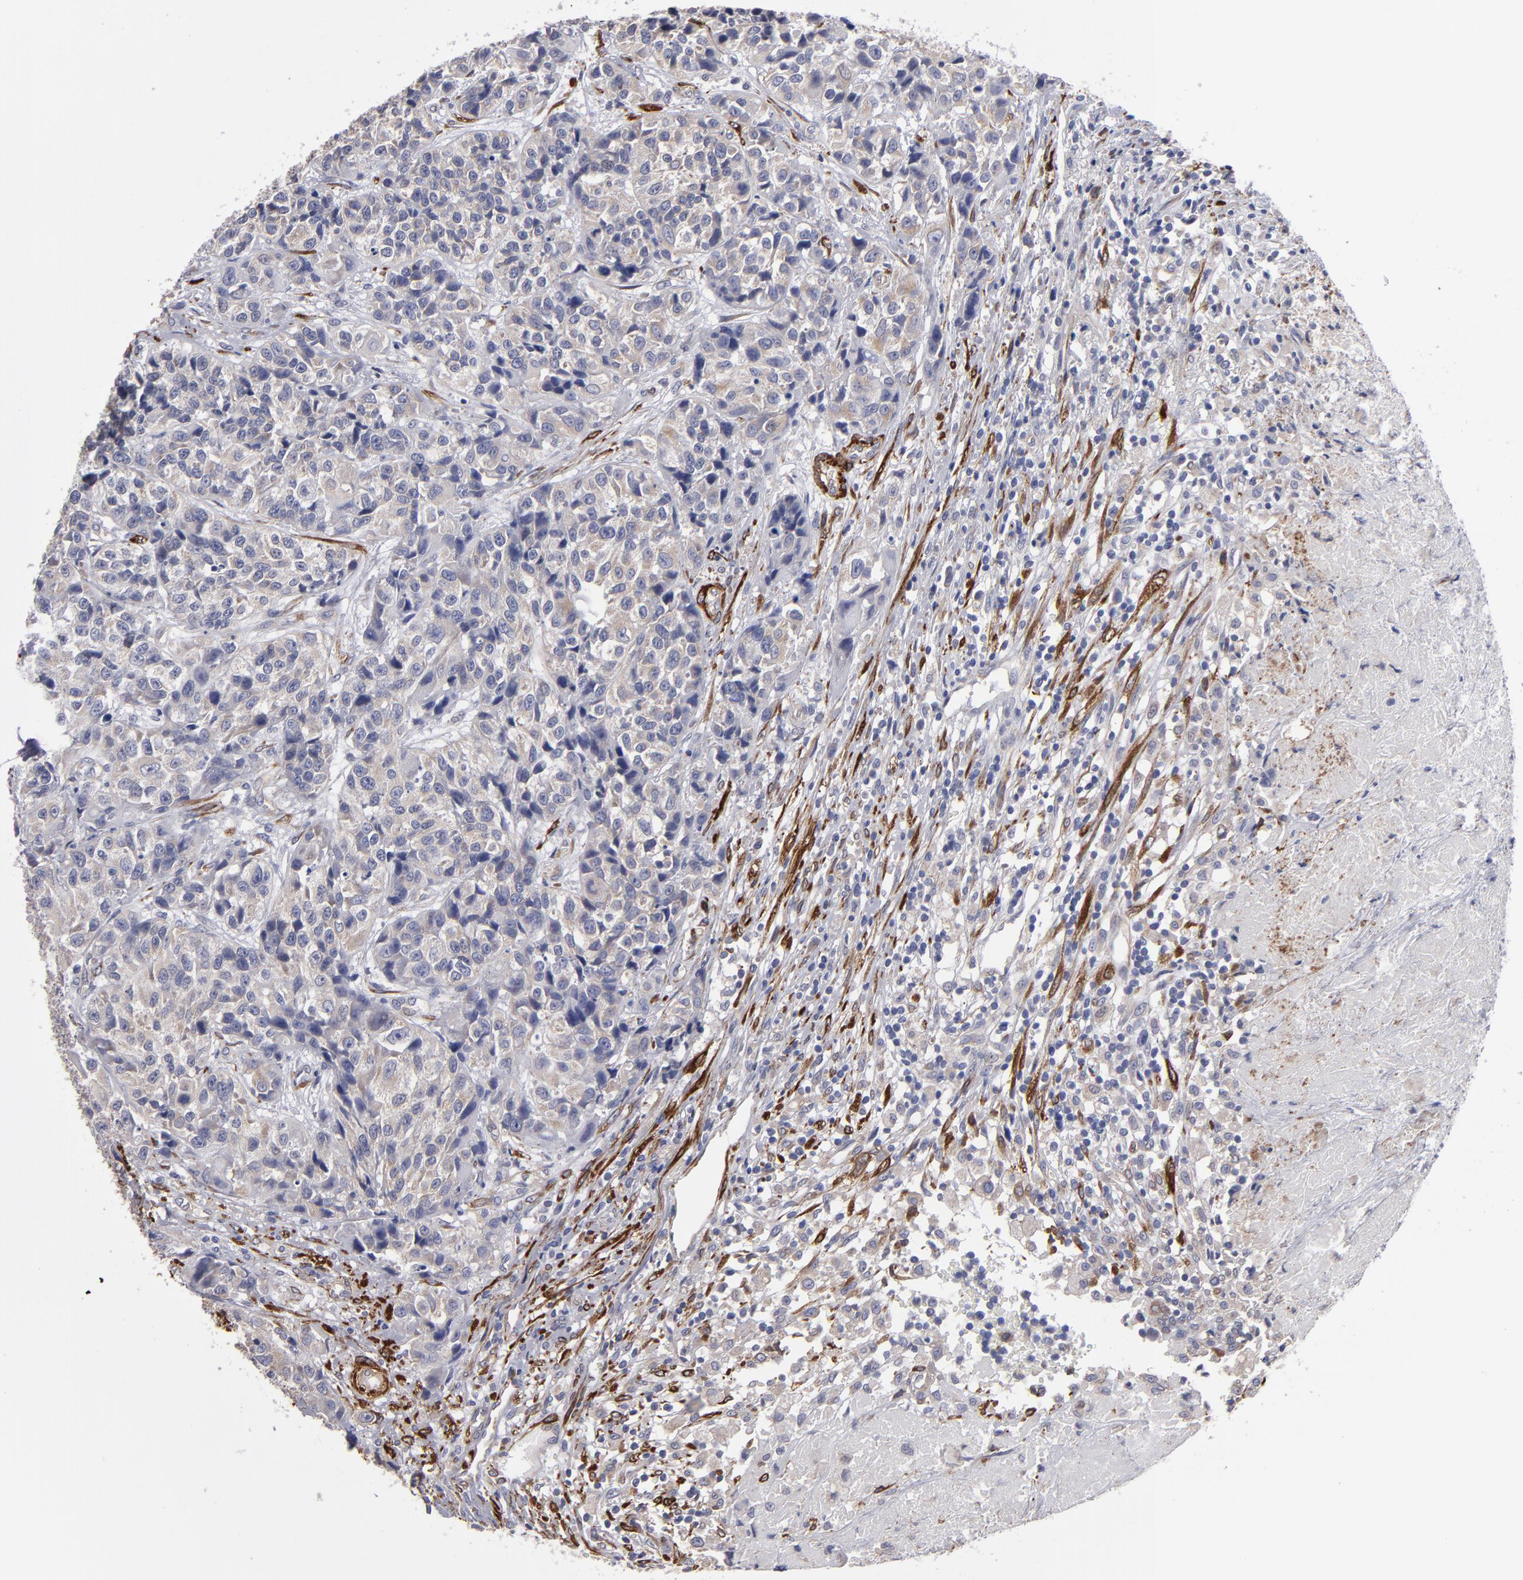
{"staining": {"intensity": "weak", "quantity": "<25%", "location": "cytoplasmic/membranous"}, "tissue": "urothelial cancer", "cell_type": "Tumor cells", "image_type": "cancer", "snomed": [{"axis": "morphology", "description": "Urothelial carcinoma, High grade"}, {"axis": "topography", "description": "Urinary bladder"}], "caption": "Immunohistochemistry (IHC) micrograph of human high-grade urothelial carcinoma stained for a protein (brown), which shows no positivity in tumor cells.", "gene": "SLMAP", "patient": {"sex": "female", "age": 81}}